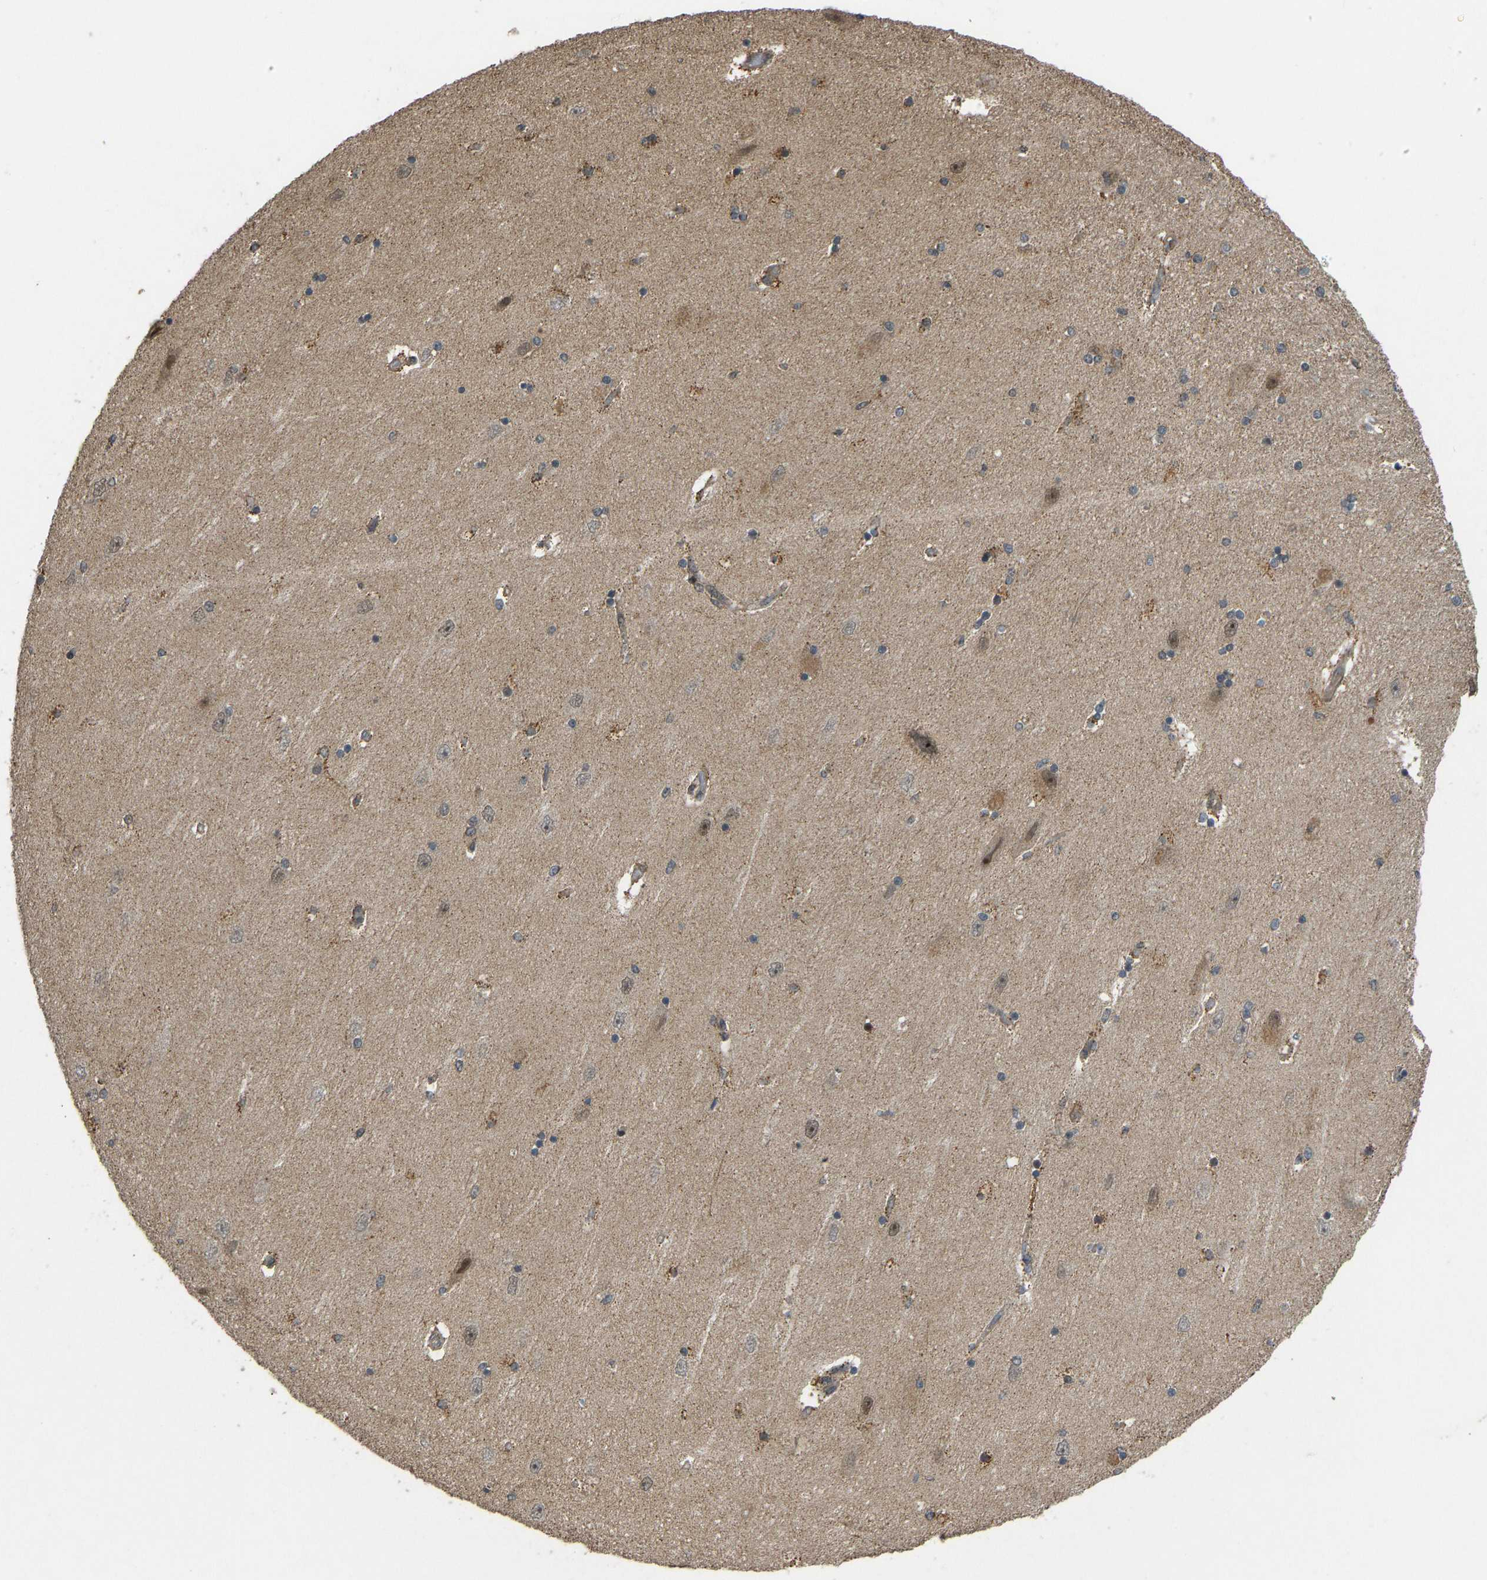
{"staining": {"intensity": "moderate", "quantity": "25%-75%", "location": "nuclear"}, "tissue": "hippocampus", "cell_type": "Glial cells", "image_type": "normal", "snomed": [{"axis": "morphology", "description": "Normal tissue, NOS"}, {"axis": "topography", "description": "Hippocampus"}], "caption": "Brown immunohistochemical staining in benign human hippocampus exhibits moderate nuclear positivity in about 25%-75% of glial cells.", "gene": "ACADS", "patient": {"sex": "female", "age": 54}}